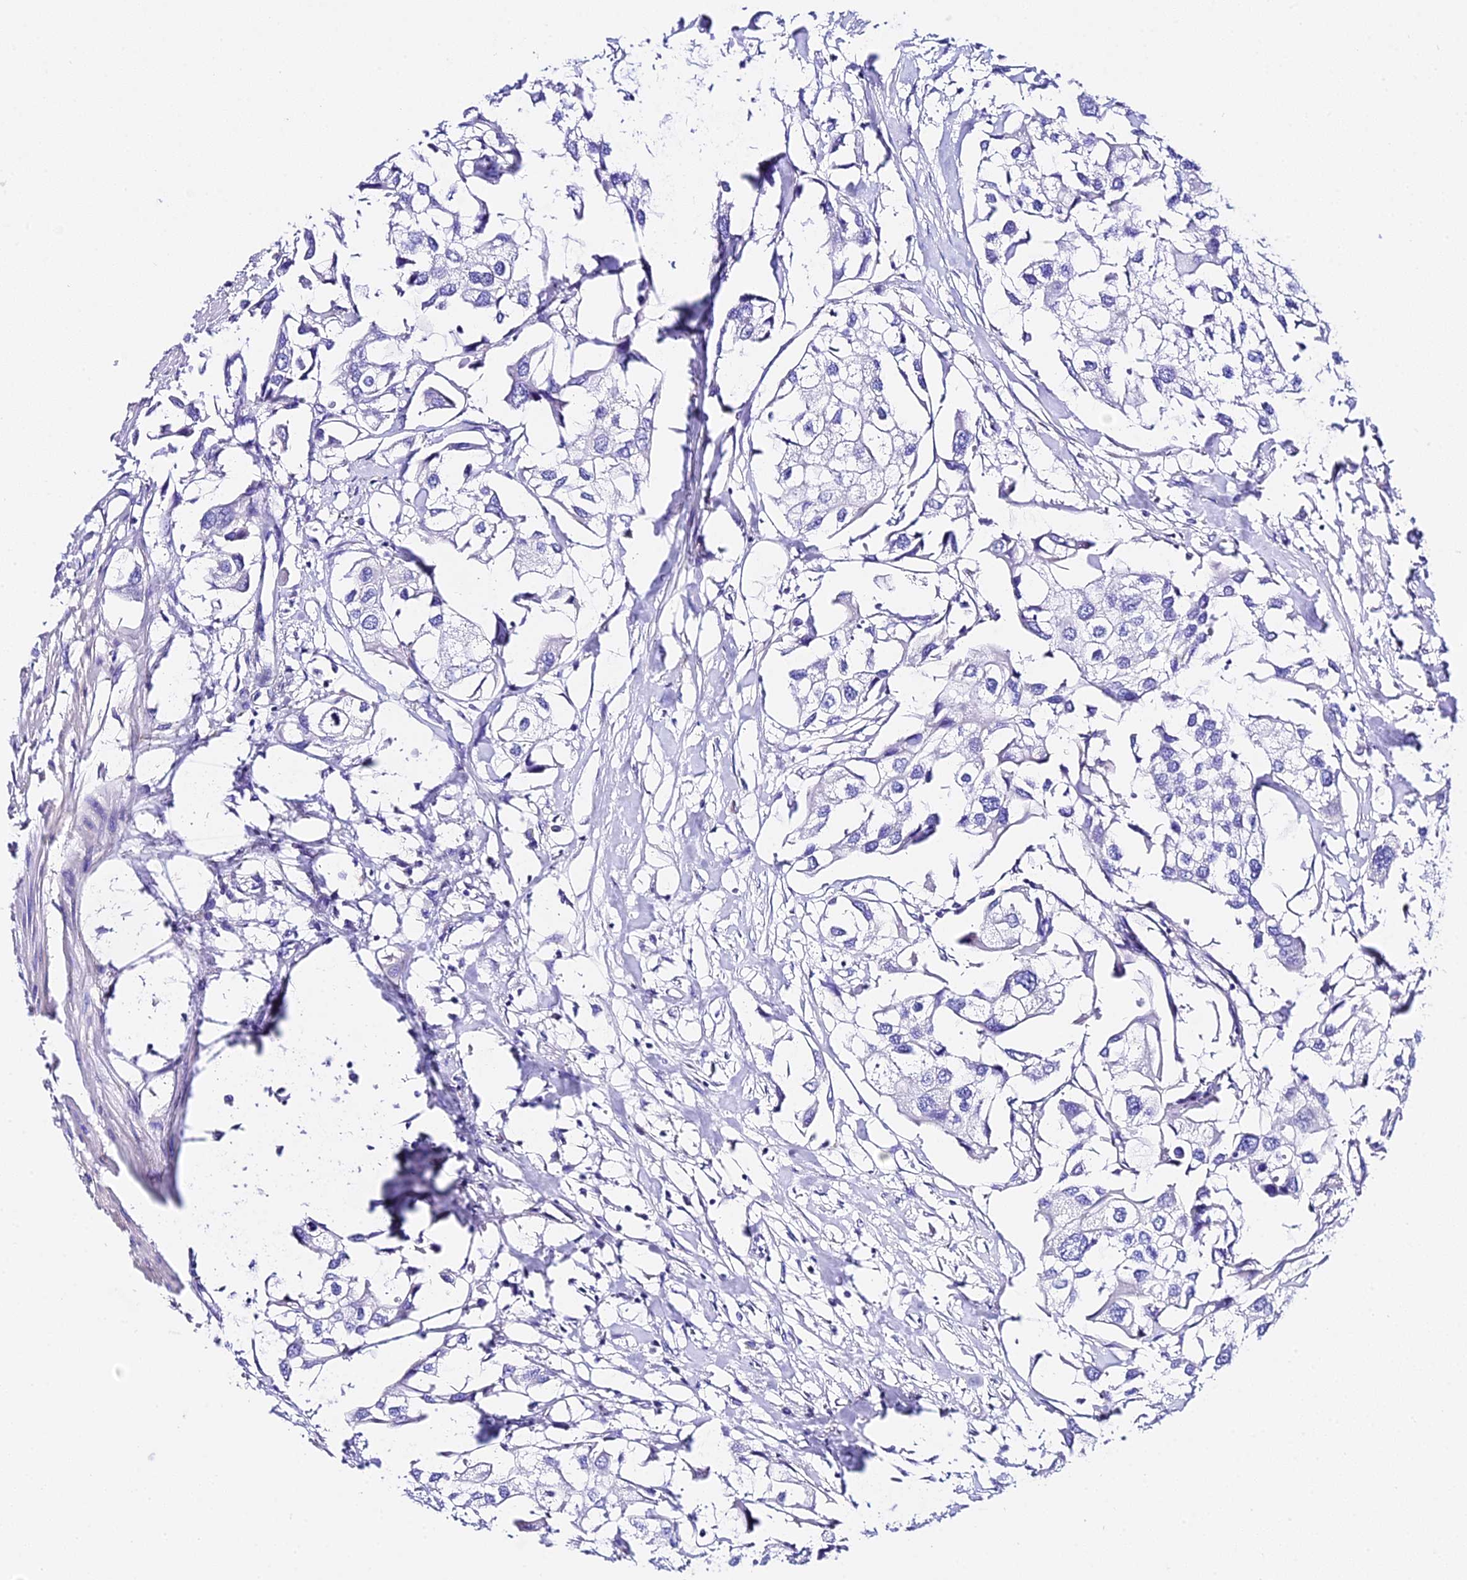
{"staining": {"intensity": "negative", "quantity": "none", "location": "none"}, "tissue": "urothelial cancer", "cell_type": "Tumor cells", "image_type": "cancer", "snomed": [{"axis": "morphology", "description": "Urothelial carcinoma, High grade"}, {"axis": "topography", "description": "Urinary bladder"}], "caption": "Immunohistochemical staining of human urothelial cancer reveals no significant expression in tumor cells.", "gene": "TMEM117", "patient": {"sex": "male", "age": 64}}